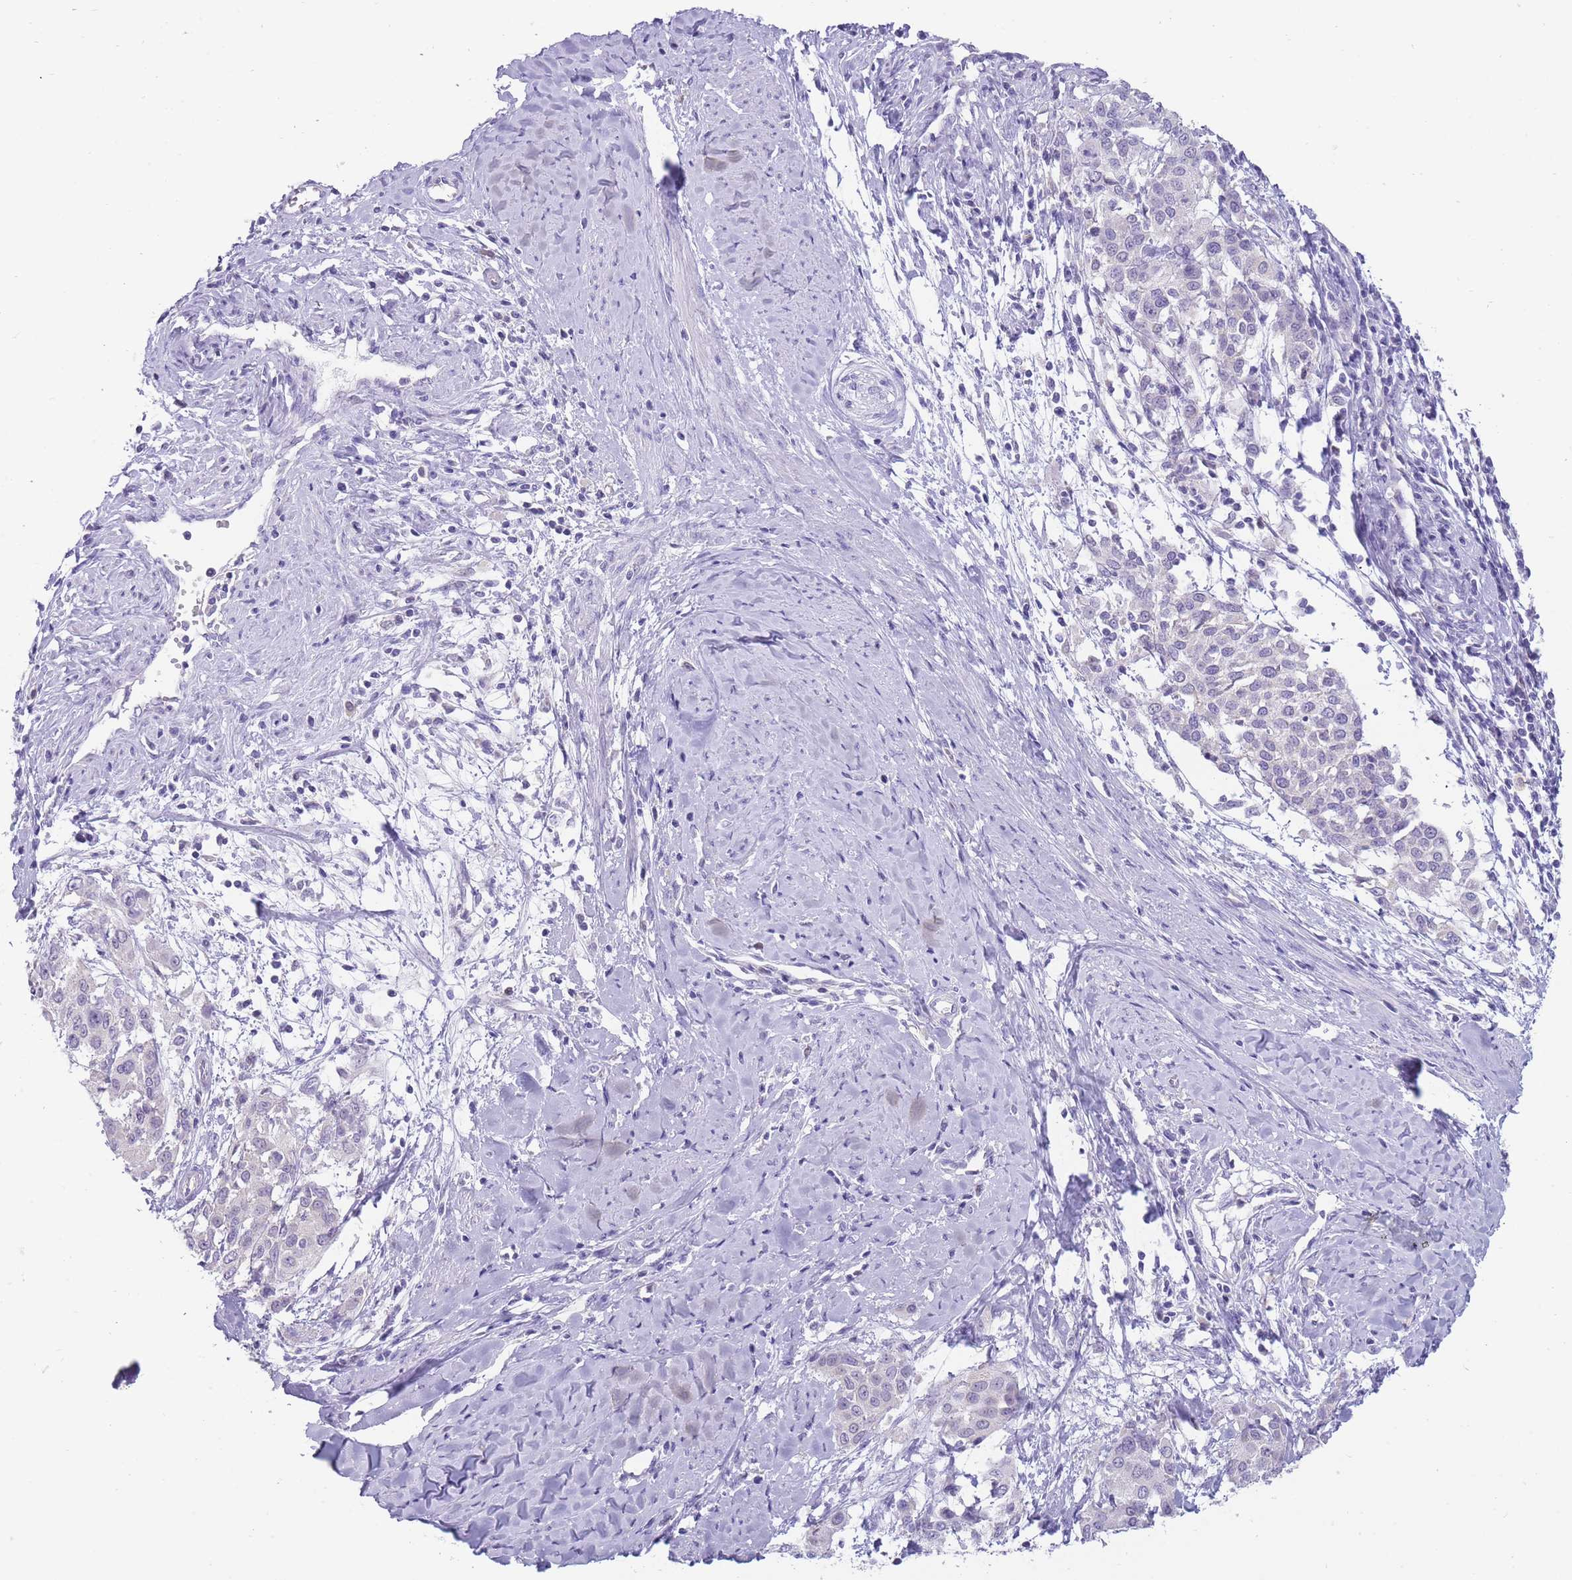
{"staining": {"intensity": "negative", "quantity": "none", "location": "none"}, "tissue": "cervical cancer", "cell_type": "Tumor cells", "image_type": "cancer", "snomed": [{"axis": "morphology", "description": "Squamous cell carcinoma, NOS"}, {"axis": "topography", "description": "Cervix"}], "caption": "An IHC histopathology image of cervical squamous cell carcinoma is shown. There is no staining in tumor cells of cervical squamous cell carcinoma.", "gene": "ERICH4", "patient": {"sex": "female", "age": 44}}